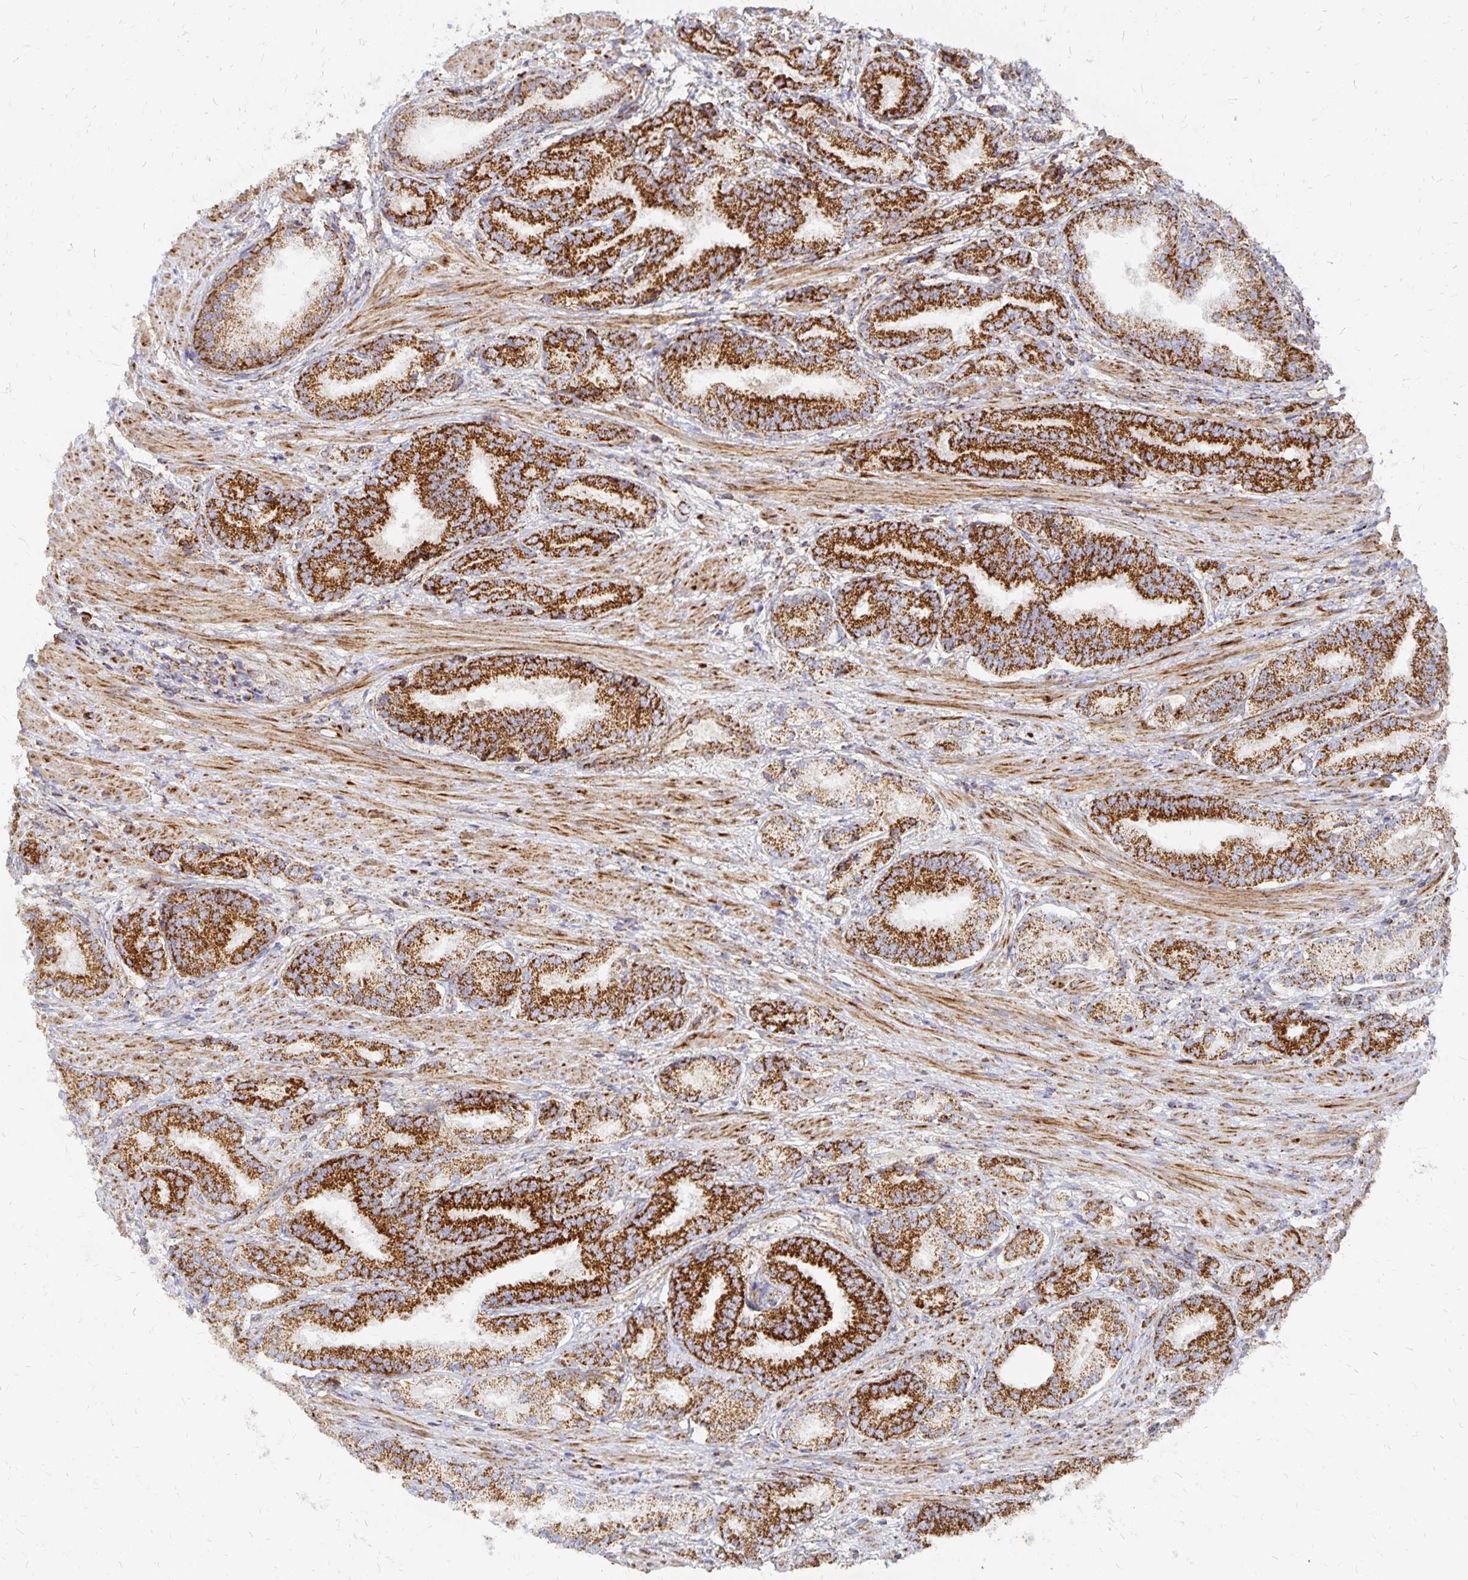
{"staining": {"intensity": "strong", "quantity": ">75%", "location": "cytoplasmic/membranous"}, "tissue": "prostate cancer", "cell_type": "Tumor cells", "image_type": "cancer", "snomed": [{"axis": "morphology", "description": "Adenocarcinoma, High grade"}, {"axis": "topography", "description": "Prostate and seminal vesicle, NOS"}], "caption": "Strong cytoplasmic/membranous staining for a protein is identified in approximately >75% of tumor cells of prostate cancer using immunohistochemistry (IHC).", "gene": "STOML2", "patient": {"sex": "male", "age": 61}}